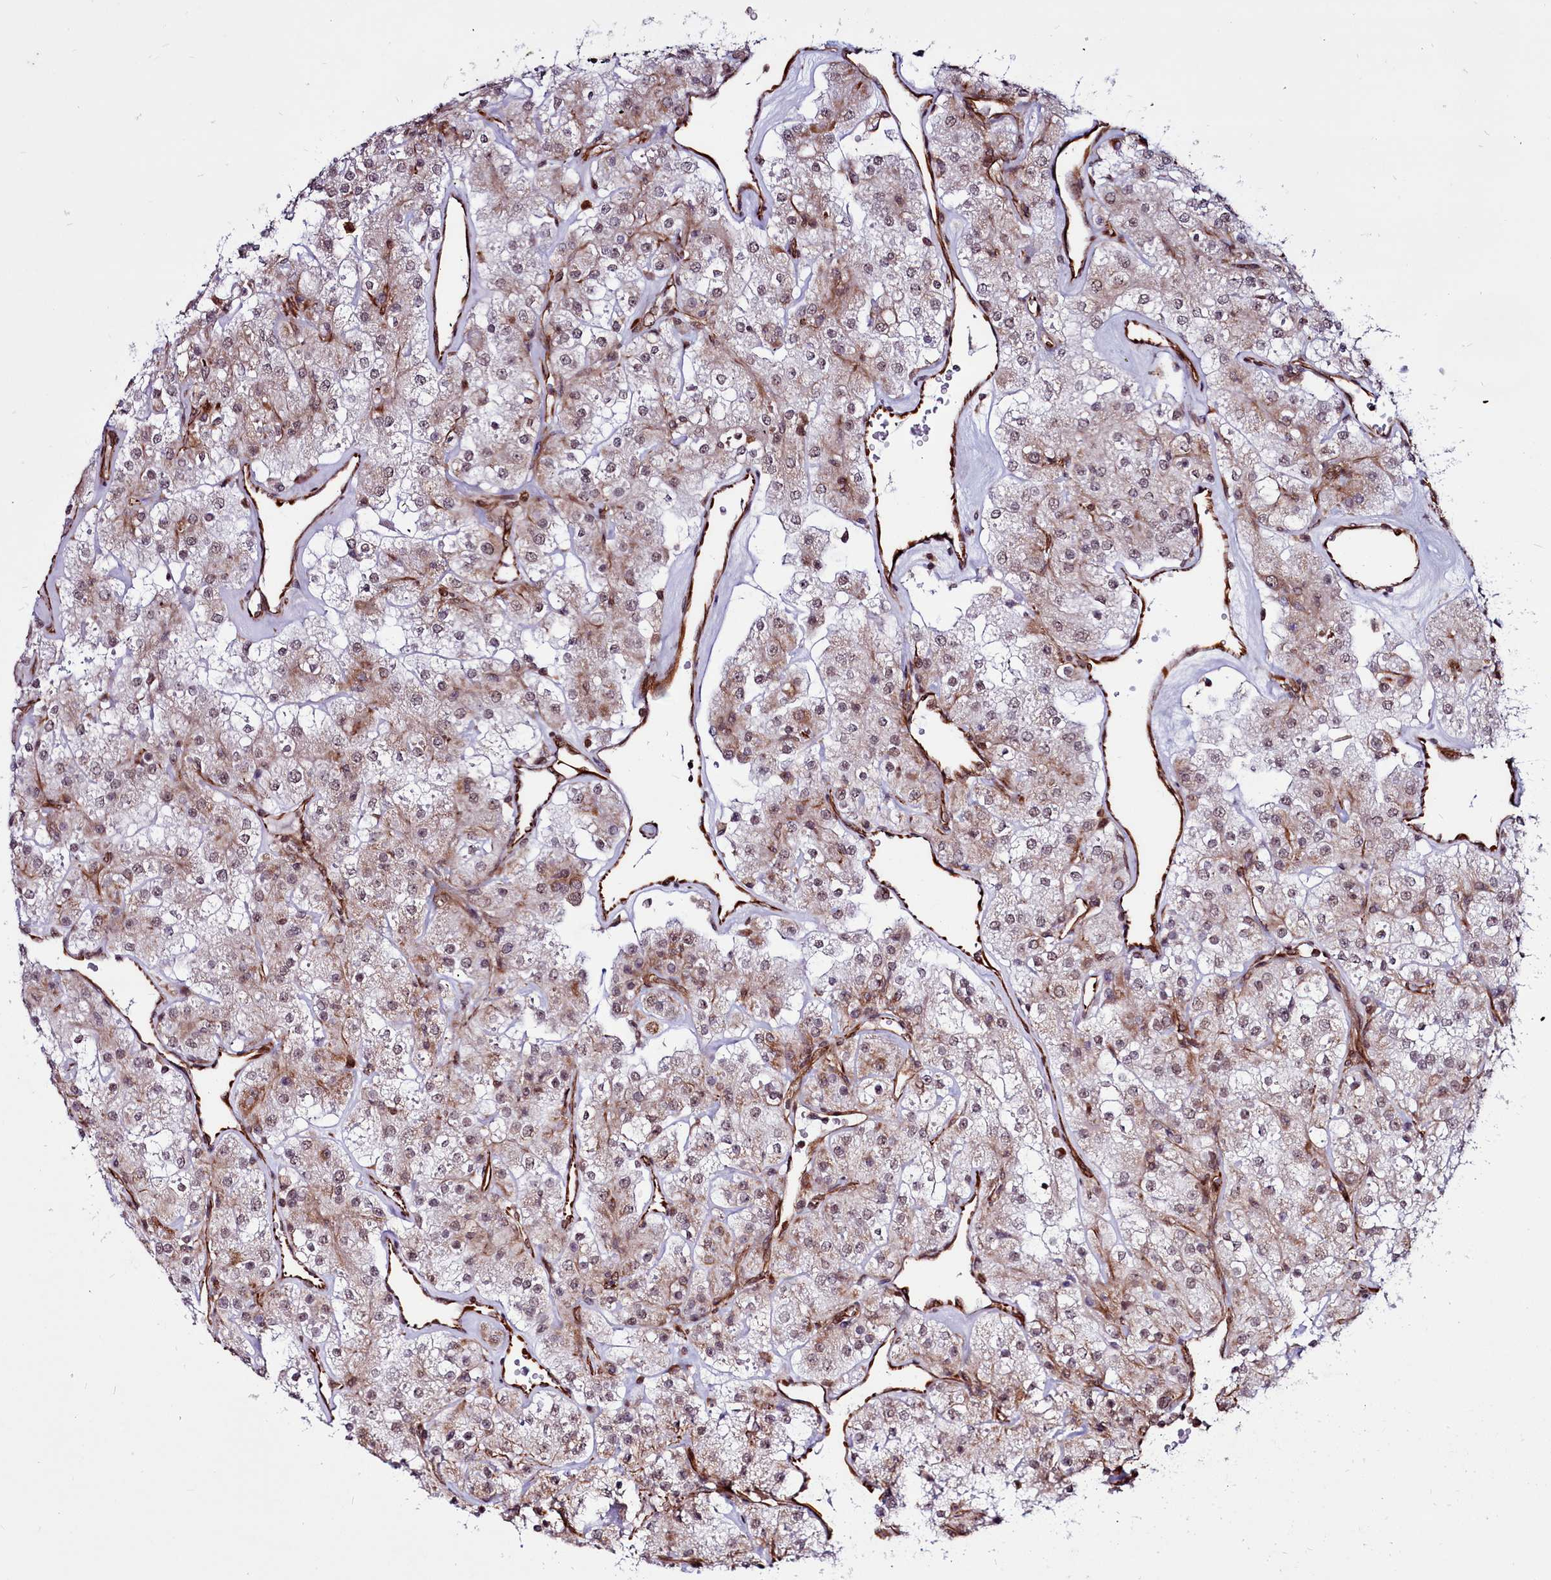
{"staining": {"intensity": "weak", "quantity": "25%-75%", "location": "cytoplasmic/membranous,nuclear"}, "tissue": "renal cancer", "cell_type": "Tumor cells", "image_type": "cancer", "snomed": [{"axis": "morphology", "description": "Adenocarcinoma, NOS"}, {"axis": "topography", "description": "Kidney"}], "caption": "Renal cancer stained for a protein (brown) reveals weak cytoplasmic/membranous and nuclear positive positivity in about 25%-75% of tumor cells.", "gene": "CLK3", "patient": {"sex": "male", "age": 77}}